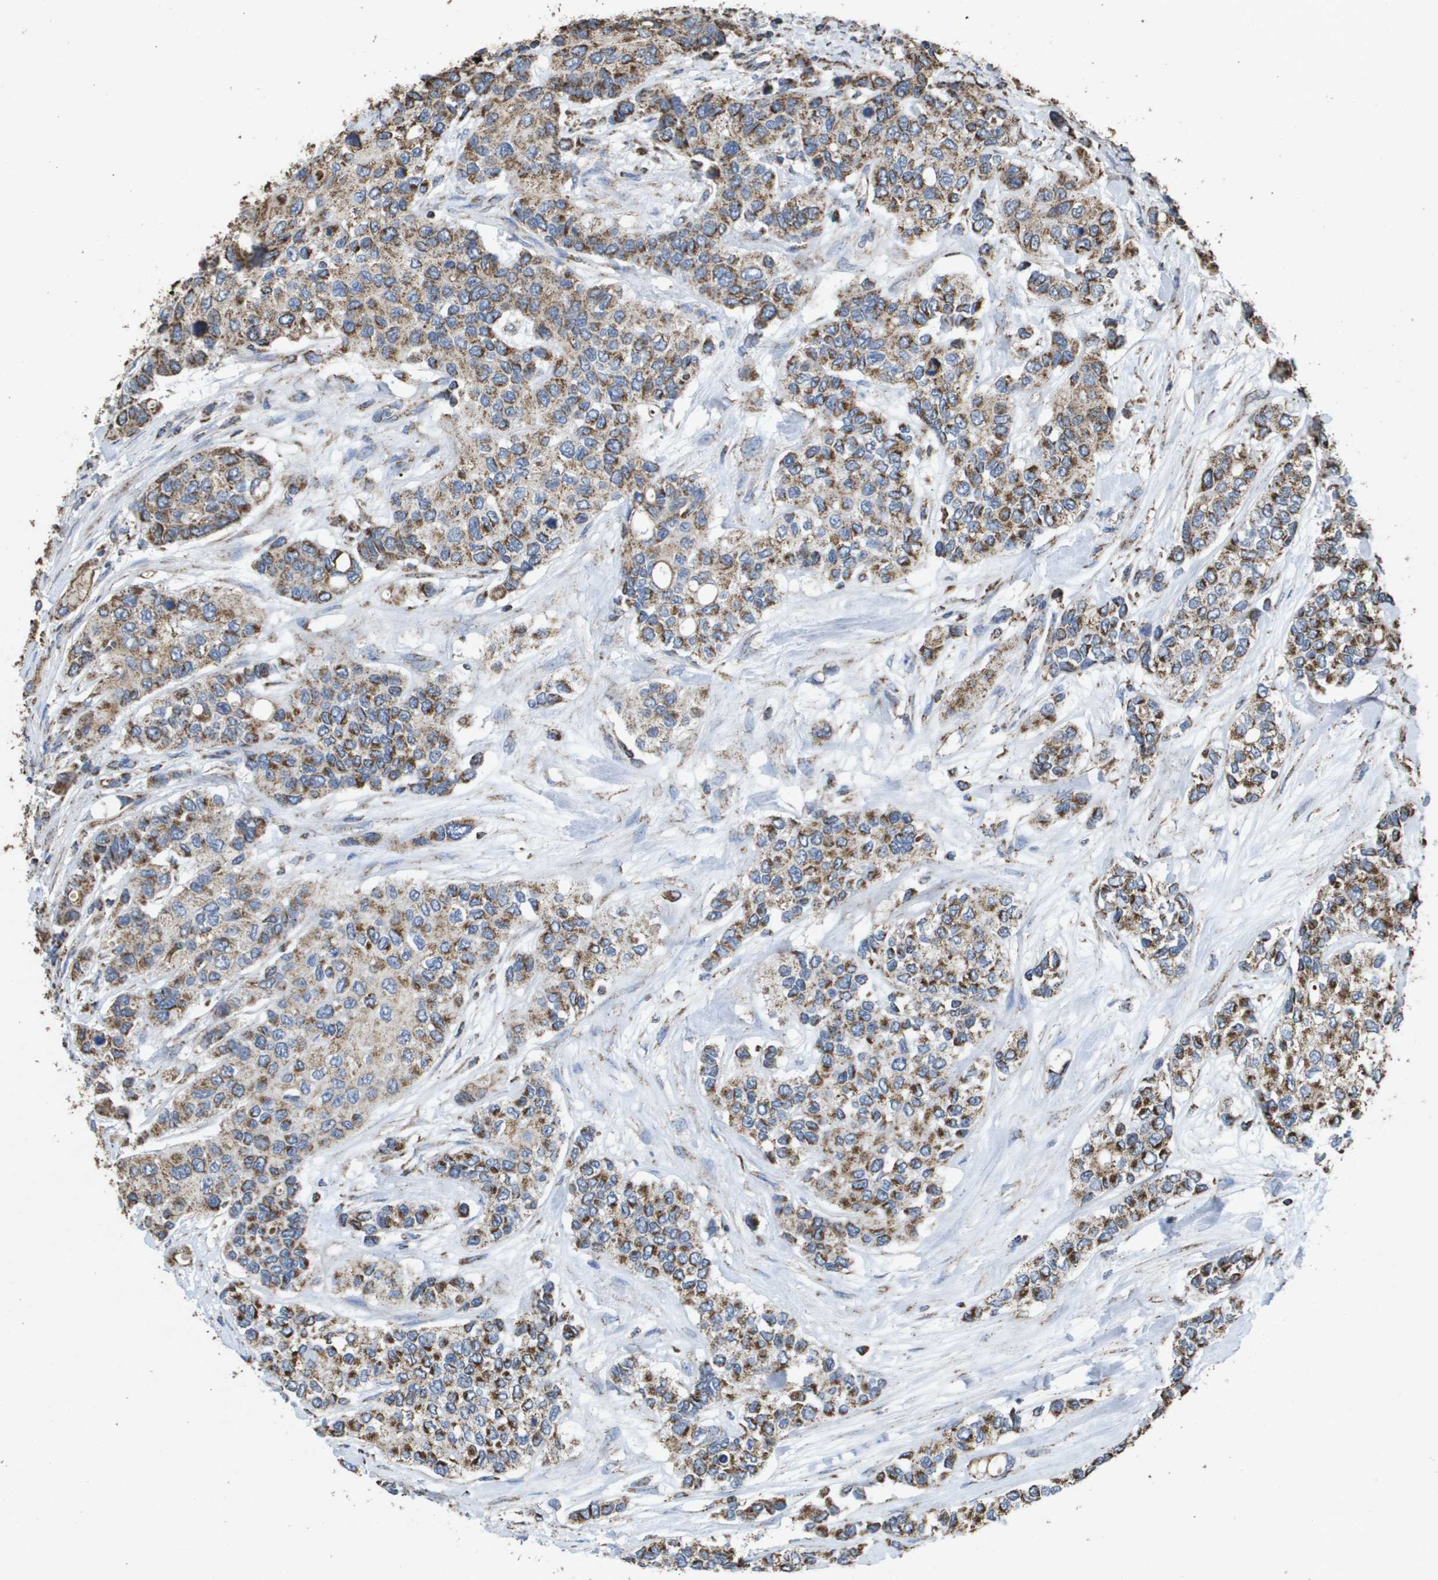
{"staining": {"intensity": "moderate", "quantity": ">75%", "location": "cytoplasmic/membranous"}, "tissue": "urothelial cancer", "cell_type": "Tumor cells", "image_type": "cancer", "snomed": [{"axis": "morphology", "description": "Urothelial carcinoma, High grade"}, {"axis": "topography", "description": "Urinary bladder"}], "caption": "A brown stain shows moderate cytoplasmic/membranous positivity of a protein in human urothelial cancer tumor cells.", "gene": "HSPE1", "patient": {"sex": "female", "age": 56}}